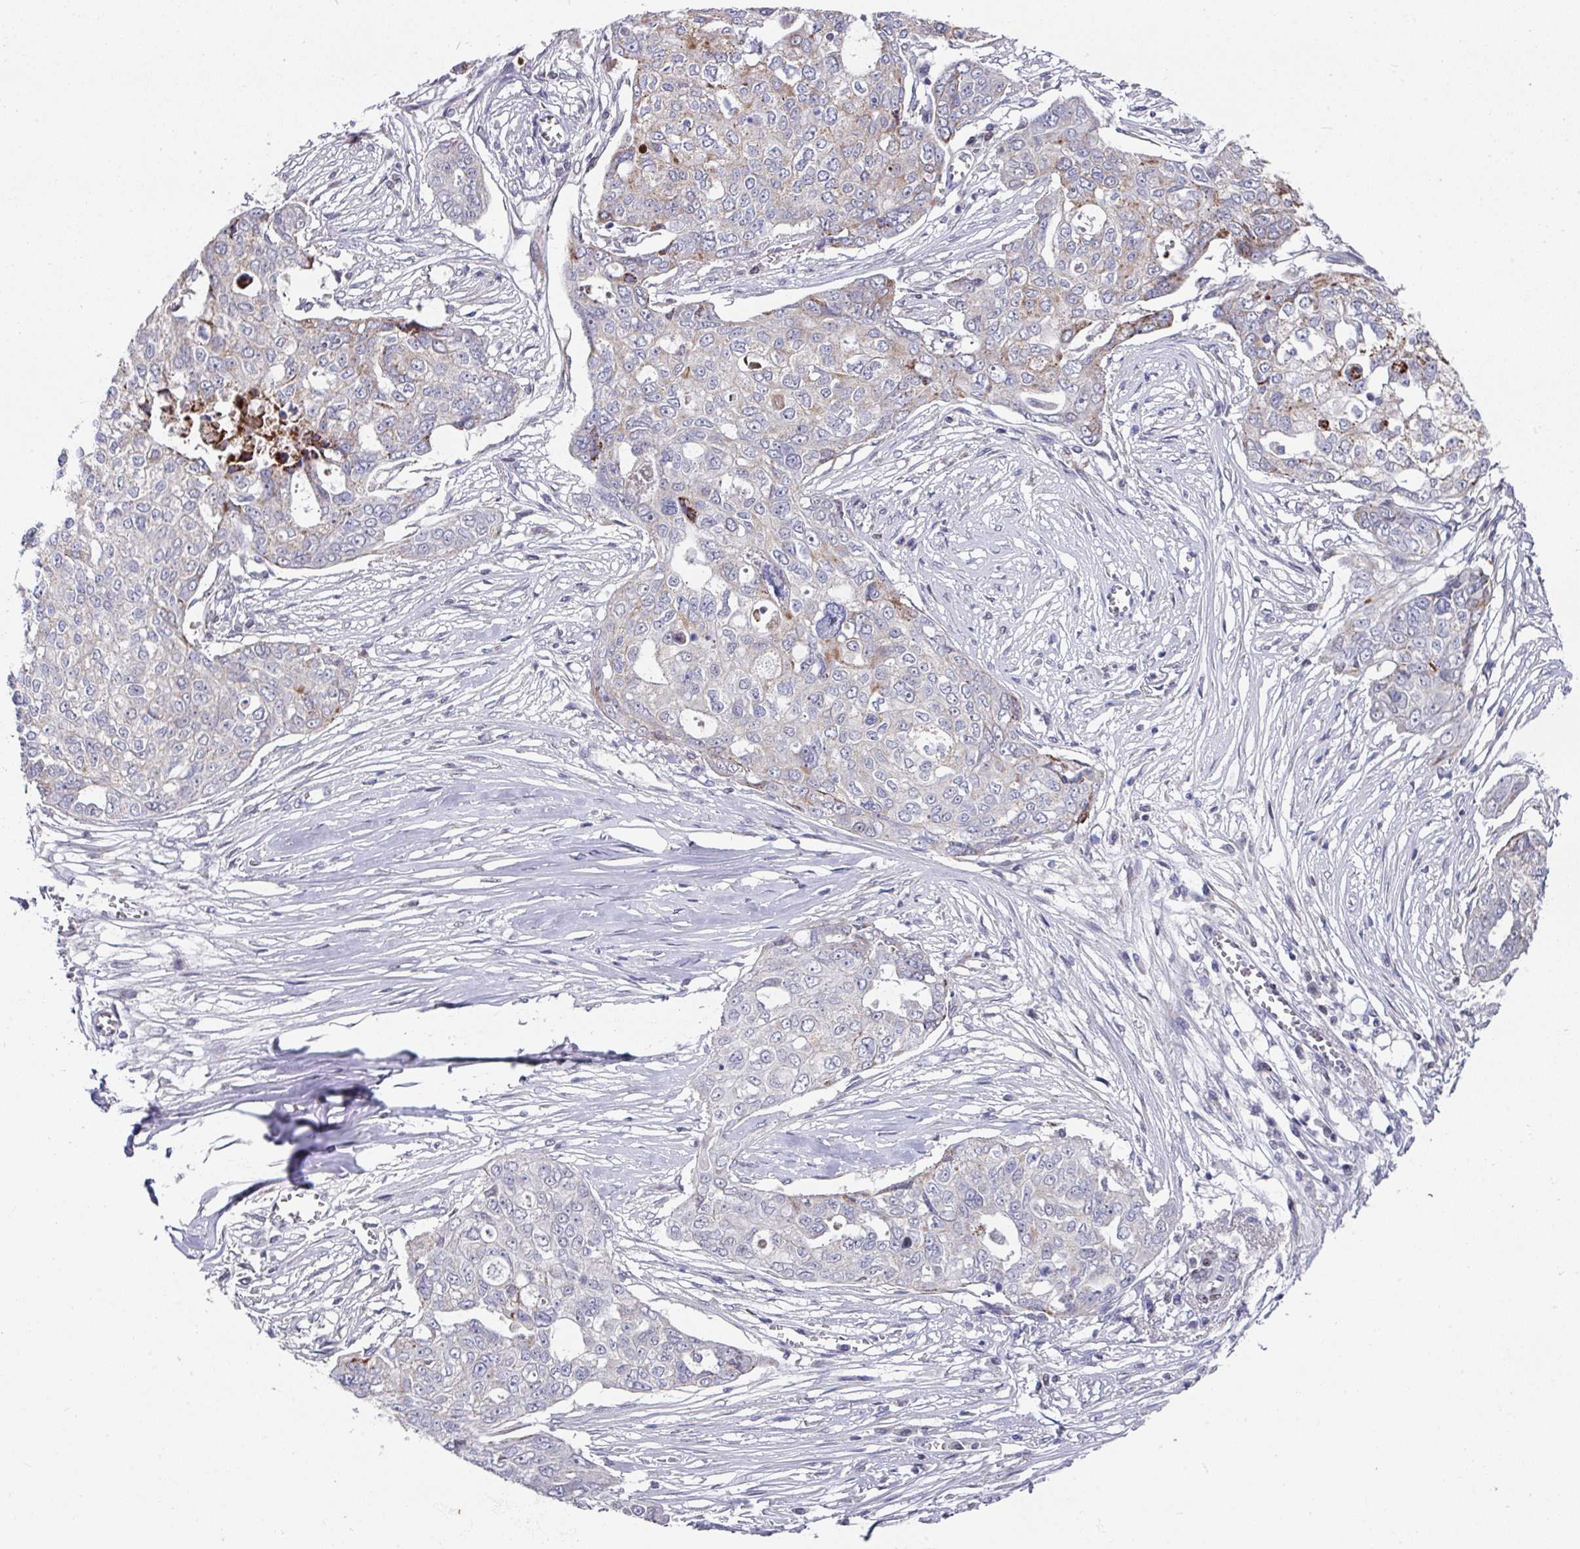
{"staining": {"intensity": "weak", "quantity": "<25%", "location": "cytoplasmic/membranous"}, "tissue": "ovarian cancer", "cell_type": "Tumor cells", "image_type": "cancer", "snomed": [{"axis": "morphology", "description": "Carcinoma, endometroid"}, {"axis": "topography", "description": "Ovary"}], "caption": "DAB immunohistochemical staining of human ovarian cancer (endometroid carcinoma) shows no significant expression in tumor cells.", "gene": "CBX7", "patient": {"sex": "female", "age": 70}}